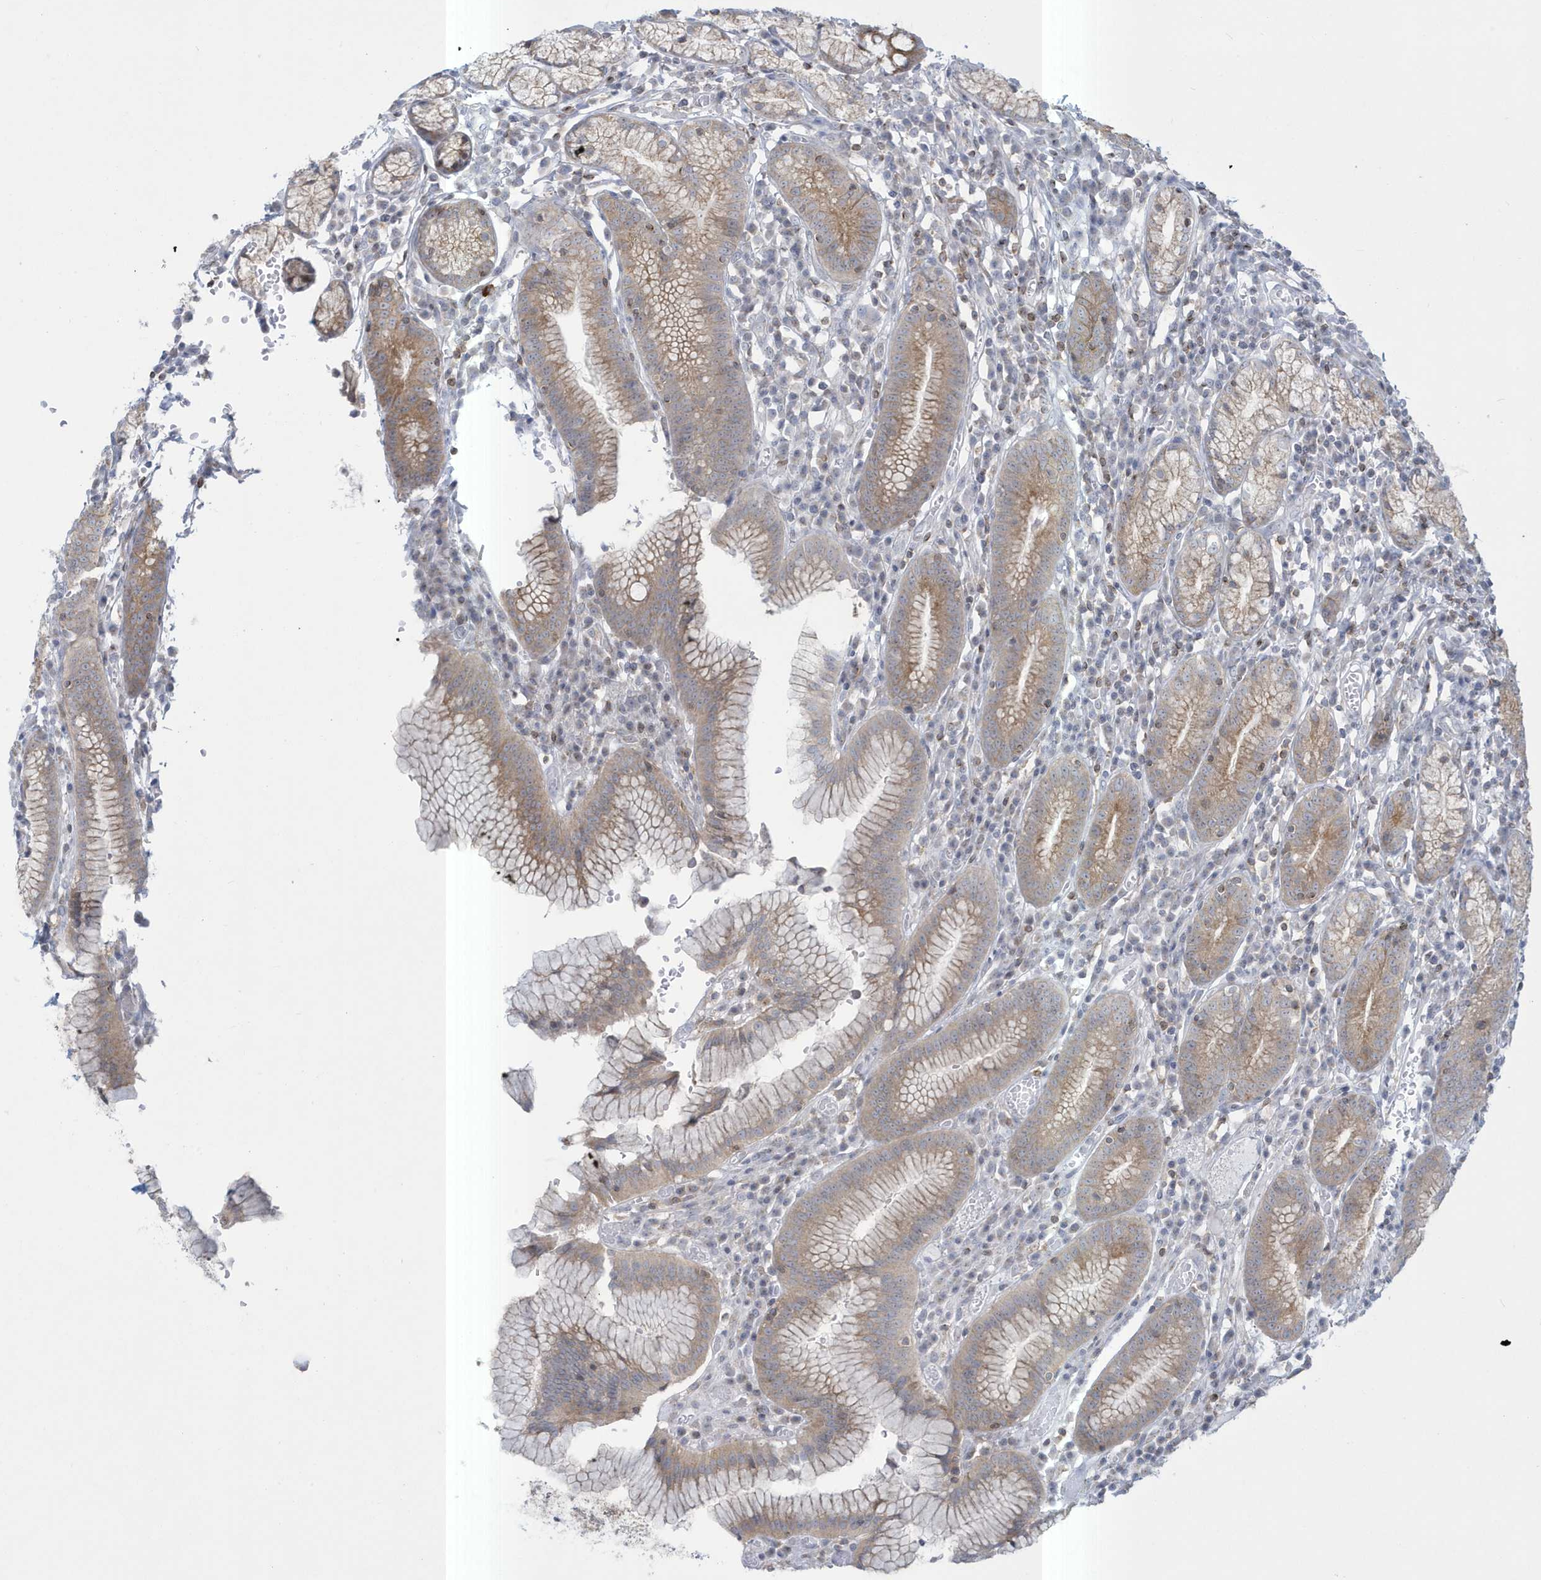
{"staining": {"intensity": "weak", "quantity": ">75%", "location": "cytoplasmic/membranous"}, "tissue": "stomach", "cell_type": "Glandular cells", "image_type": "normal", "snomed": [{"axis": "morphology", "description": "Normal tissue, NOS"}, {"axis": "topography", "description": "Stomach"}], "caption": "Immunohistochemical staining of normal stomach displays weak cytoplasmic/membranous protein staining in about >75% of glandular cells. The staining was performed using DAB, with brown indicating positive protein expression. Nuclei are stained blue with hematoxylin.", "gene": "SLAMF9", "patient": {"sex": "male", "age": 55}}